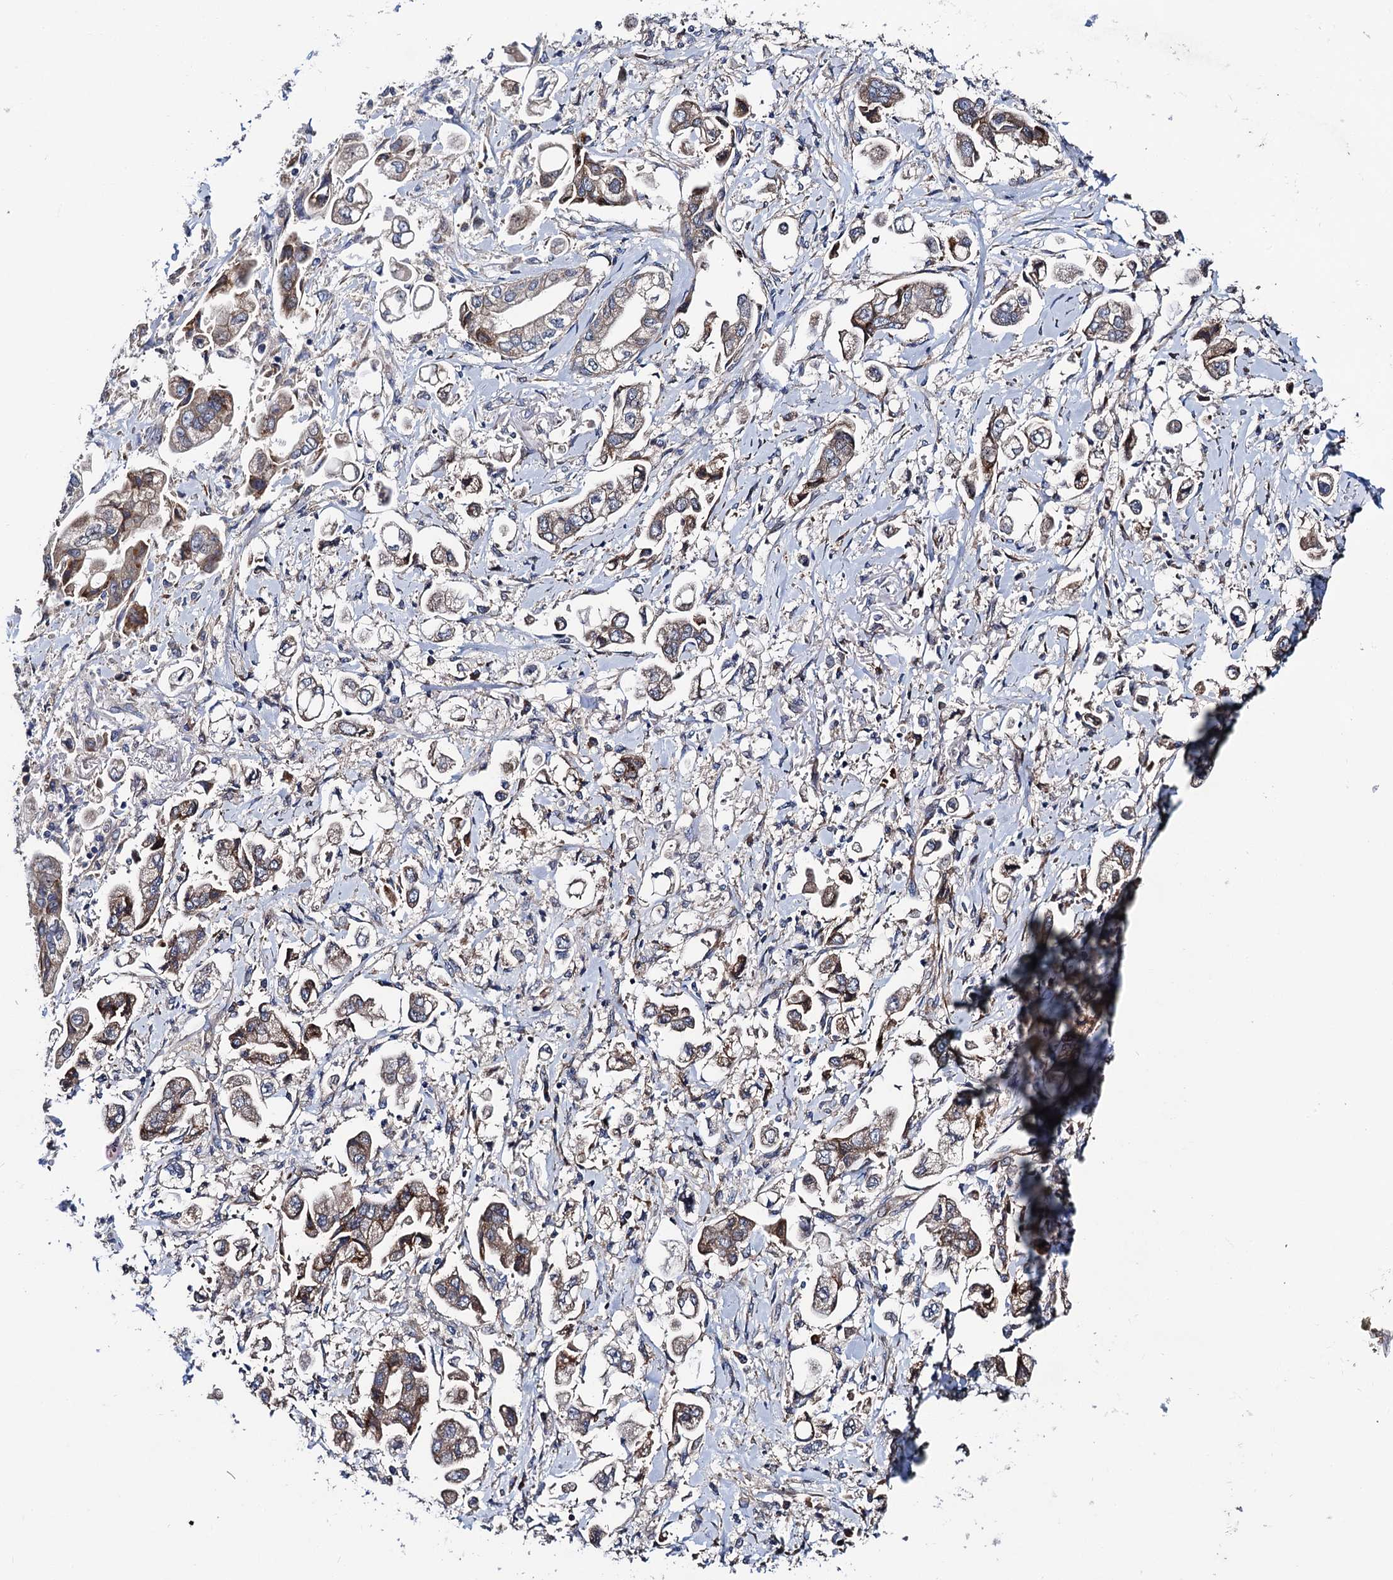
{"staining": {"intensity": "moderate", "quantity": "<25%", "location": "cytoplasmic/membranous"}, "tissue": "stomach cancer", "cell_type": "Tumor cells", "image_type": "cancer", "snomed": [{"axis": "morphology", "description": "Adenocarcinoma, NOS"}, {"axis": "topography", "description": "Stomach"}], "caption": "A high-resolution image shows IHC staining of adenocarcinoma (stomach), which displays moderate cytoplasmic/membranous staining in about <25% of tumor cells.", "gene": "TRMT112", "patient": {"sex": "male", "age": 62}}